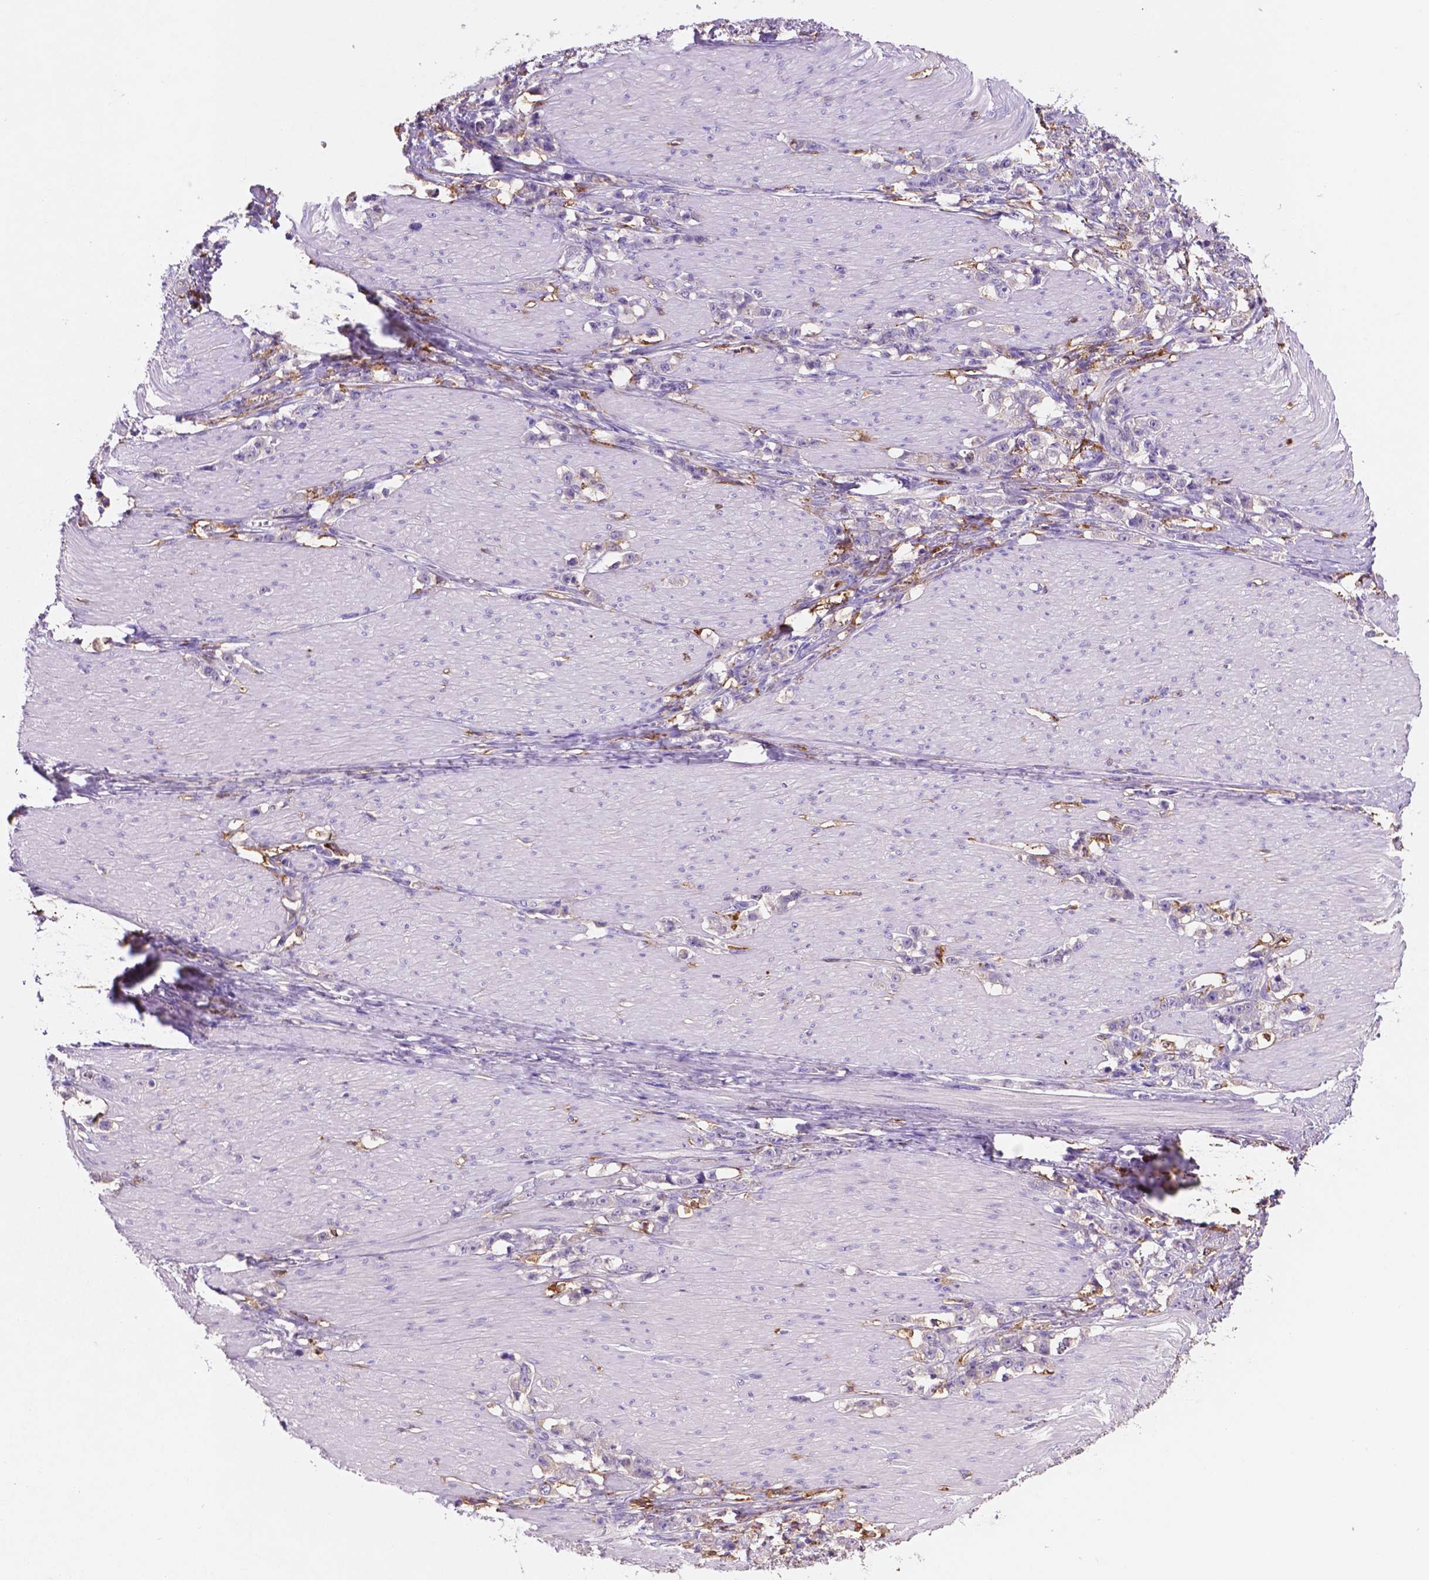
{"staining": {"intensity": "negative", "quantity": "none", "location": "none"}, "tissue": "stomach cancer", "cell_type": "Tumor cells", "image_type": "cancer", "snomed": [{"axis": "morphology", "description": "Adenocarcinoma, NOS"}, {"axis": "topography", "description": "Stomach, lower"}], "caption": "Image shows no significant protein staining in tumor cells of adenocarcinoma (stomach). Nuclei are stained in blue.", "gene": "MKRN2OS", "patient": {"sex": "male", "age": 88}}